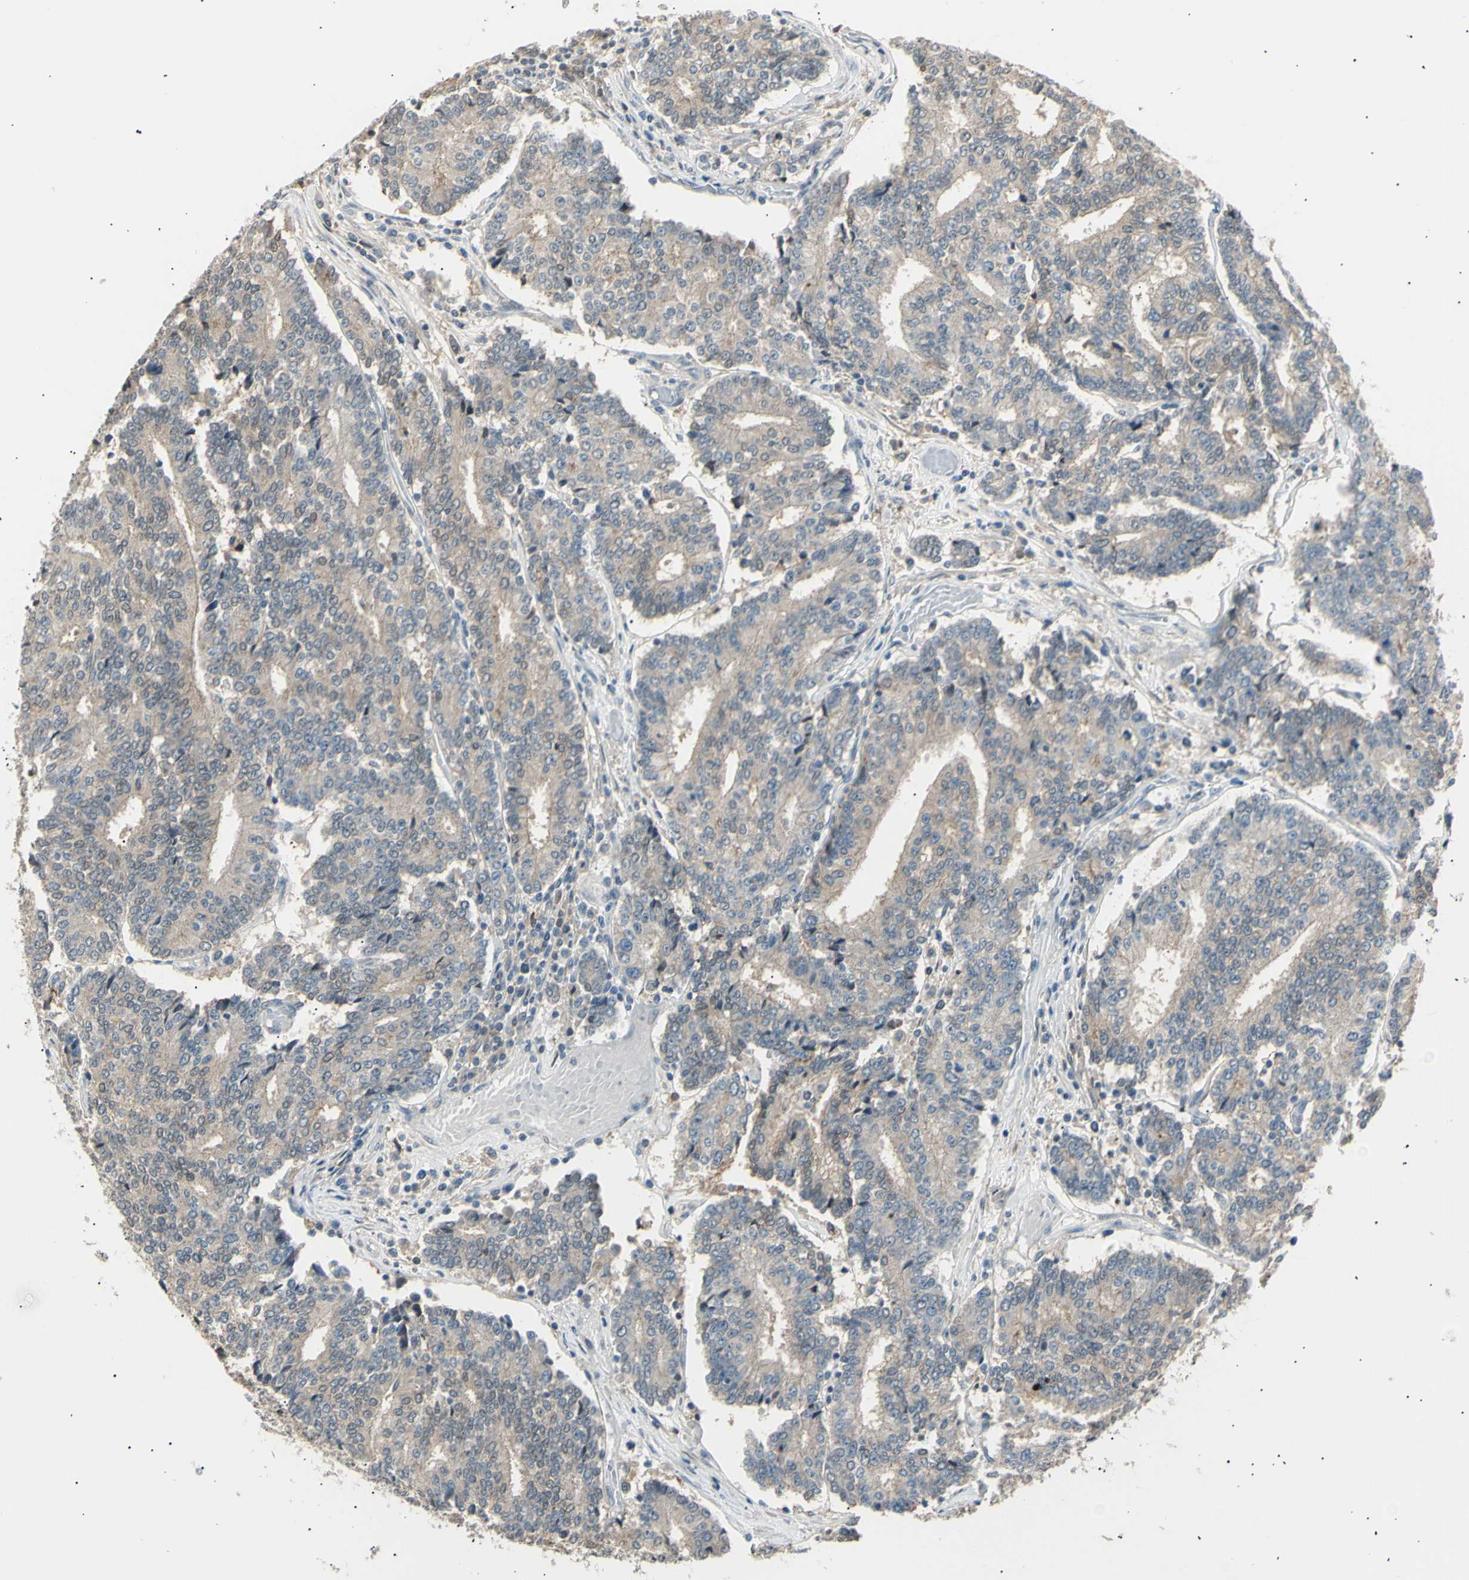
{"staining": {"intensity": "weak", "quantity": ">75%", "location": "cytoplasmic/membranous"}, "tissue": "prostate cancer", "cell_type": "Tumor cells", "image_type": "cancer", "snomed": [{"axis": "morphology", "description": "Normal tissue, NOS"}, {"axis": "morphology", "description": "Adenocarcinoma, High grade"}, {"axis": "topography", "description": "Prostate"}, {"axis": "topography", "description": "Seminal veicle"}], "caption": "DAB immunohistochemical staining of human prostate high-grade adenocarcinoma shows weak cytoplasmic/membranous protein expression in about >75% of tumor cells. (Stains: DAB in brown, nuclei in blue, Microscopy: brightfield microscopy at high magnification).", "gene": "LHPP", "patient": {"sex": "male", "age": 55}}